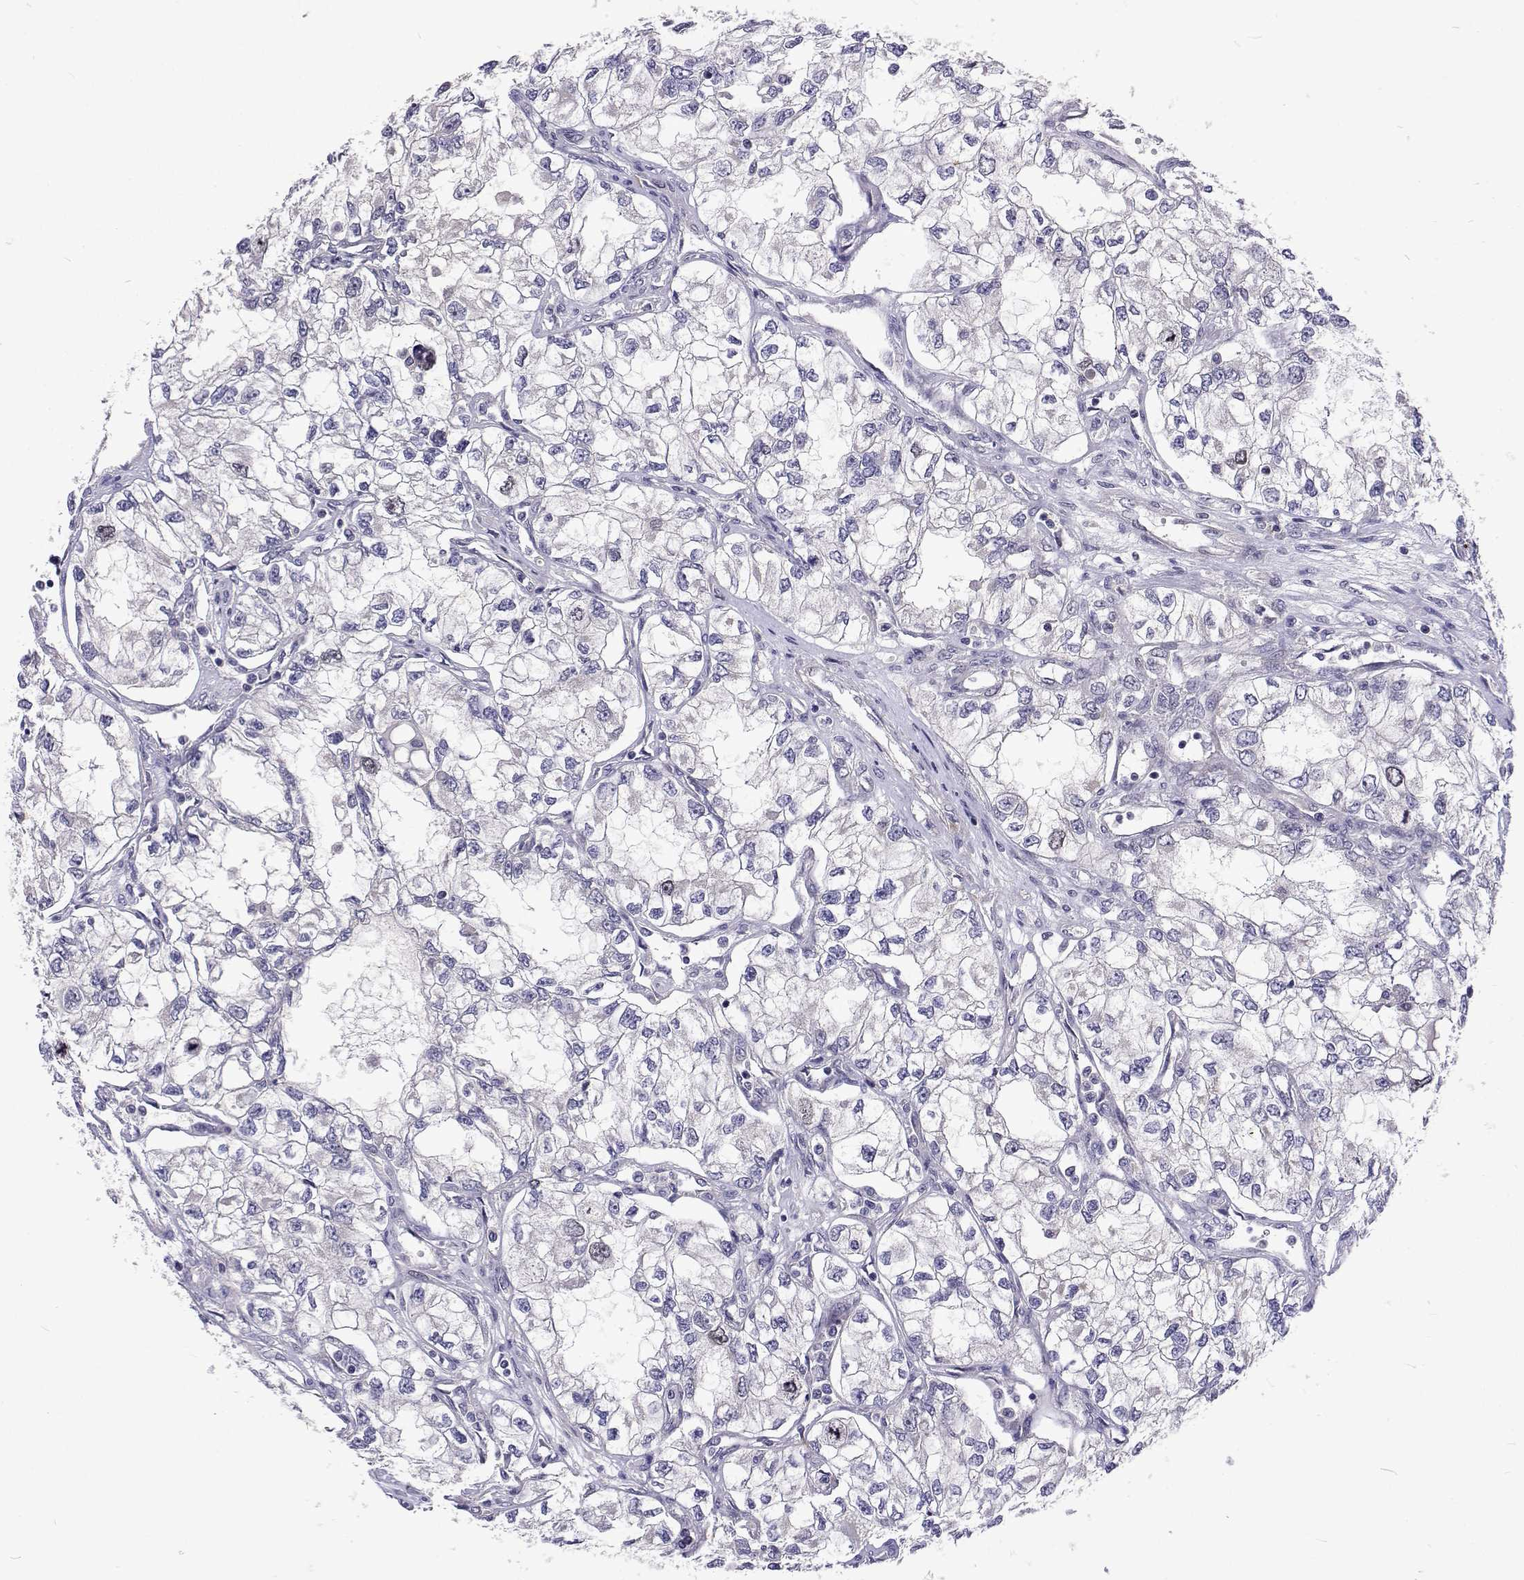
{"staining": {"intensity": "negative", "quantity": "none", "location": "none"}, "tissue": "renal cancer", "cell_type": "Tumor cells", "image_type": "cancer", "snomed": [{"axis": "morphology", "description": "Adenocarcinoma, NOS"}, {"axis": "topography", "description": "Kidney"}], "caption": "Immunohistochemistry photomicrograph of neoplastic tissue: renal adenocarcinoma stained with DAB (3,3'-diaminobenzidine) shows no significant protein positivity in tumor cells.", "gene": "DHTKD1", "patient": {"sex": "female", "age": 59}}